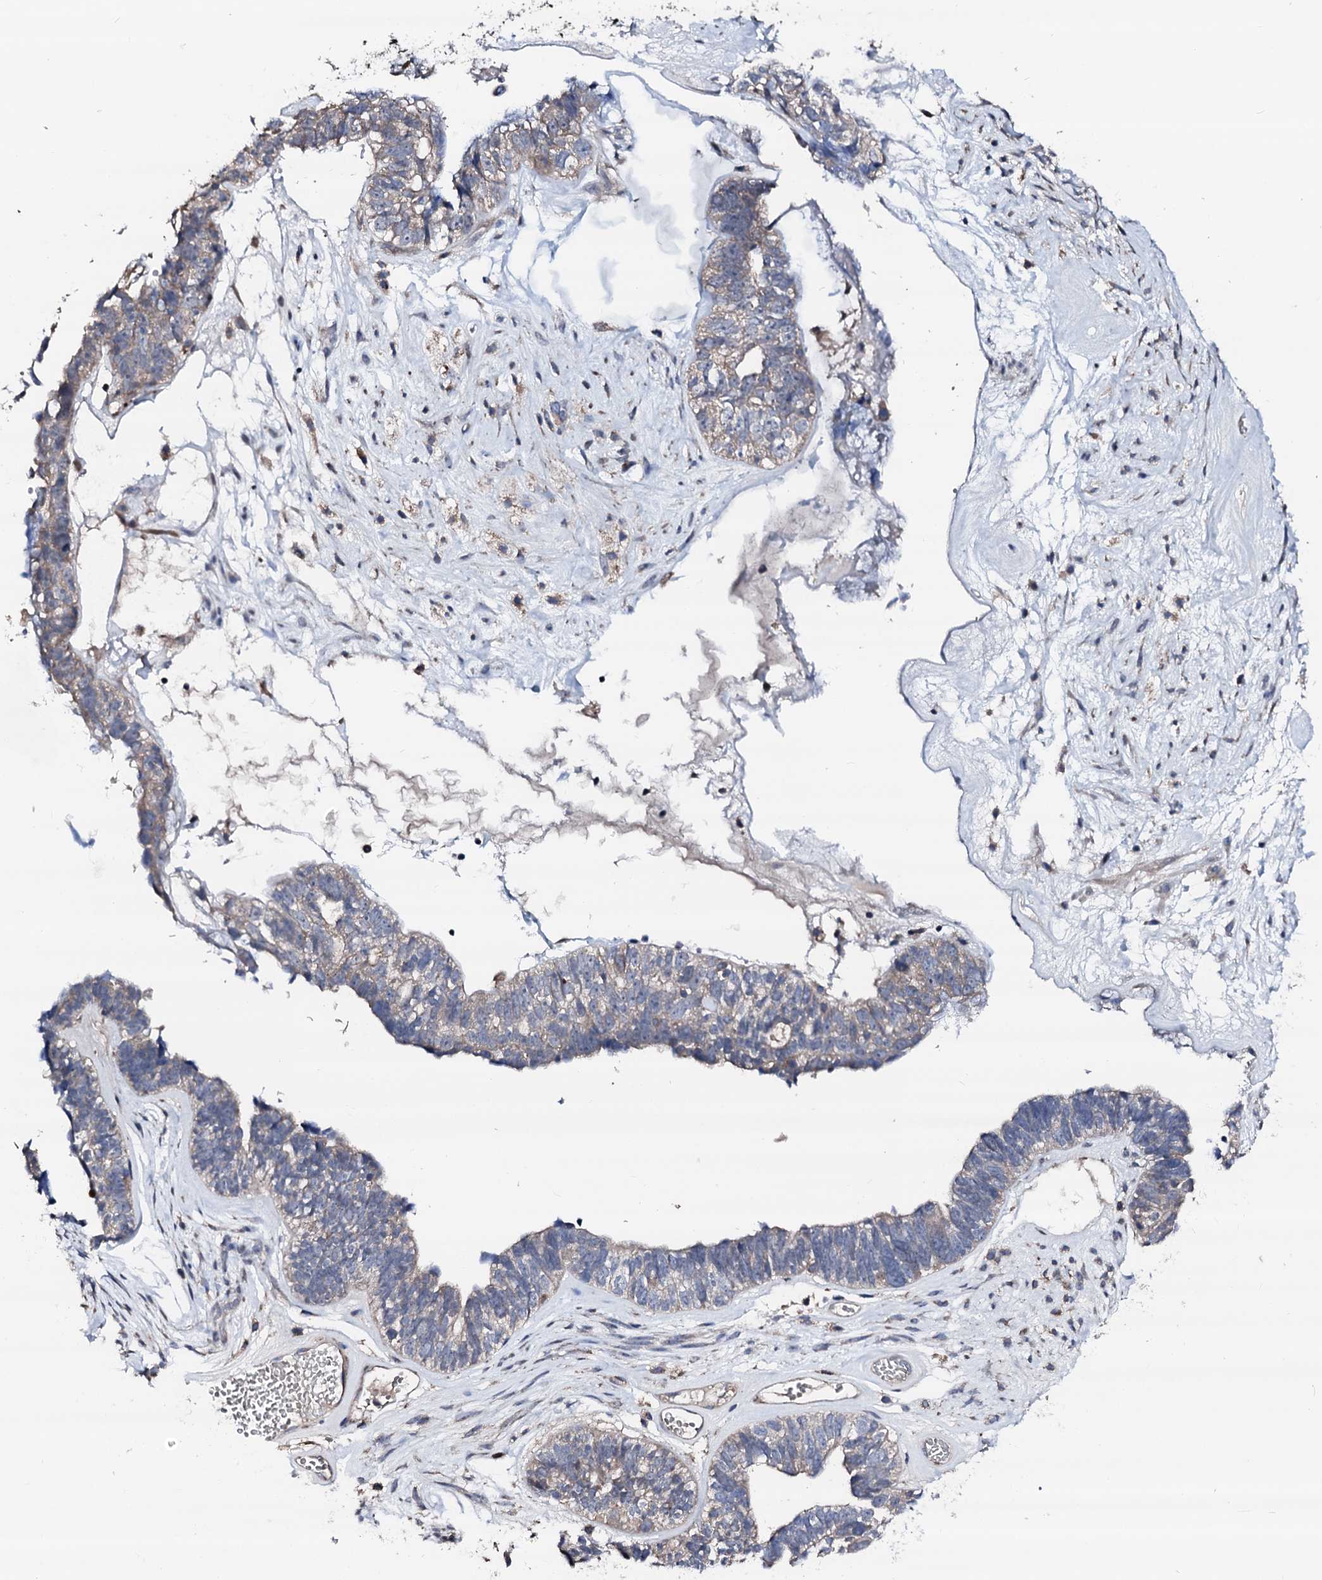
{"staining": {"intensity": "weak", "quantity": "<25%", "location": "cytoplasmic/membranous"}, "tissue": "ovarian cancer", "cell_type": "Tumor cells", "image_type": "cancer", "snomed": [{"axis": "morphology", "description": "Cystadenocarcinoma, serous, NOS"}, {"axis": "topography", "description": "Ovary"}], "caption": "Photomicrograph shows no protein staining in tumor cells of ovarian cancer (serous cystadenocarcinoma) tissue.", "gene": "TRAFD1", "patient": {"sex": "female", "age": 79}}